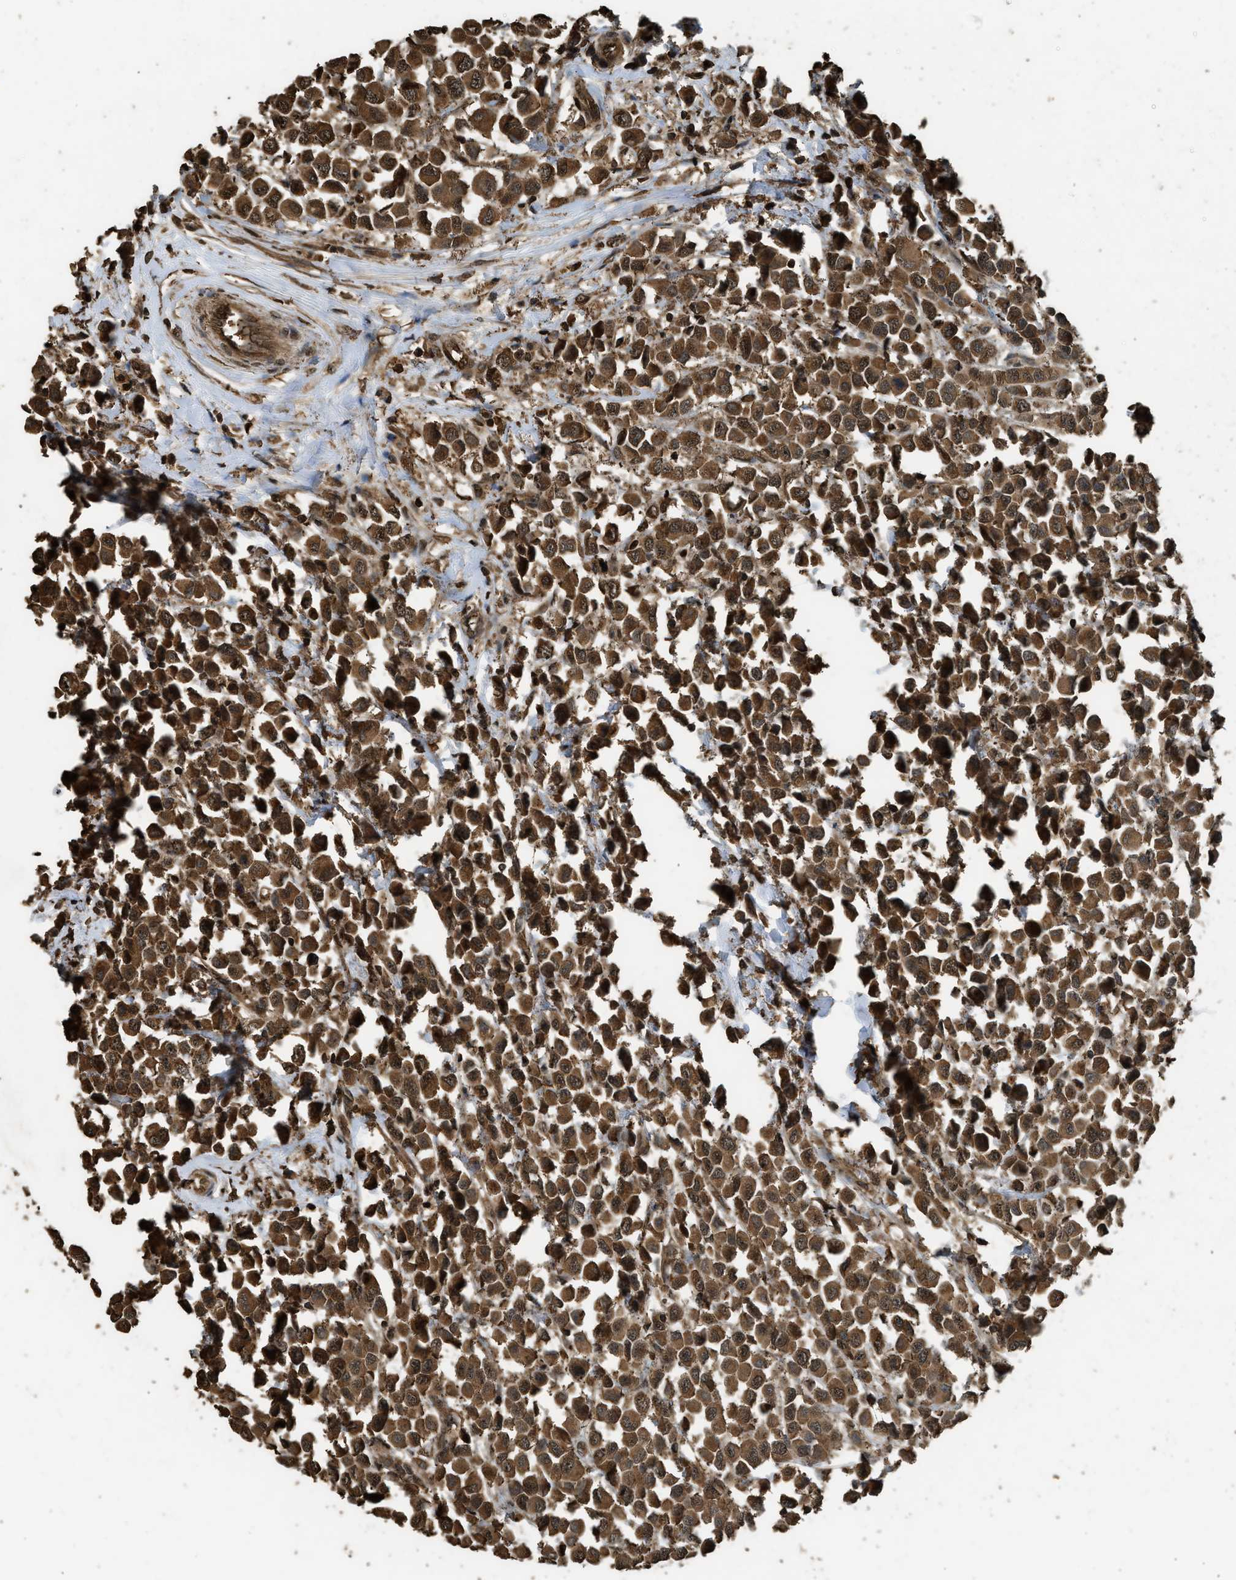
{"staining": {"intensity": "strong", "quantity": ">75%", "location": "cytoplasmic/membranous"}, "tissue": "breast cancer", "cell_type": "Tumor cells", "image_type": "cancer", "snomed": [{"axis": "morphology", "description": "Duct carcinoma"}, {"axis": "topography", "description": "Breast"}], "caption": "Immunohistochemical staining of human breast infiltrating ductal carcinoma reveals high levels of strong cytoplasmic/membranous protein positivity in about >75% of tumor cells. (Stains: DAB (3,3'-diaminobenzidine) in brown, nuclei in blue, Microscopy: brightfield microscopy at high magnification).", "gene": "MYBL2", "patient": {"sex": "female", "age": 61}}